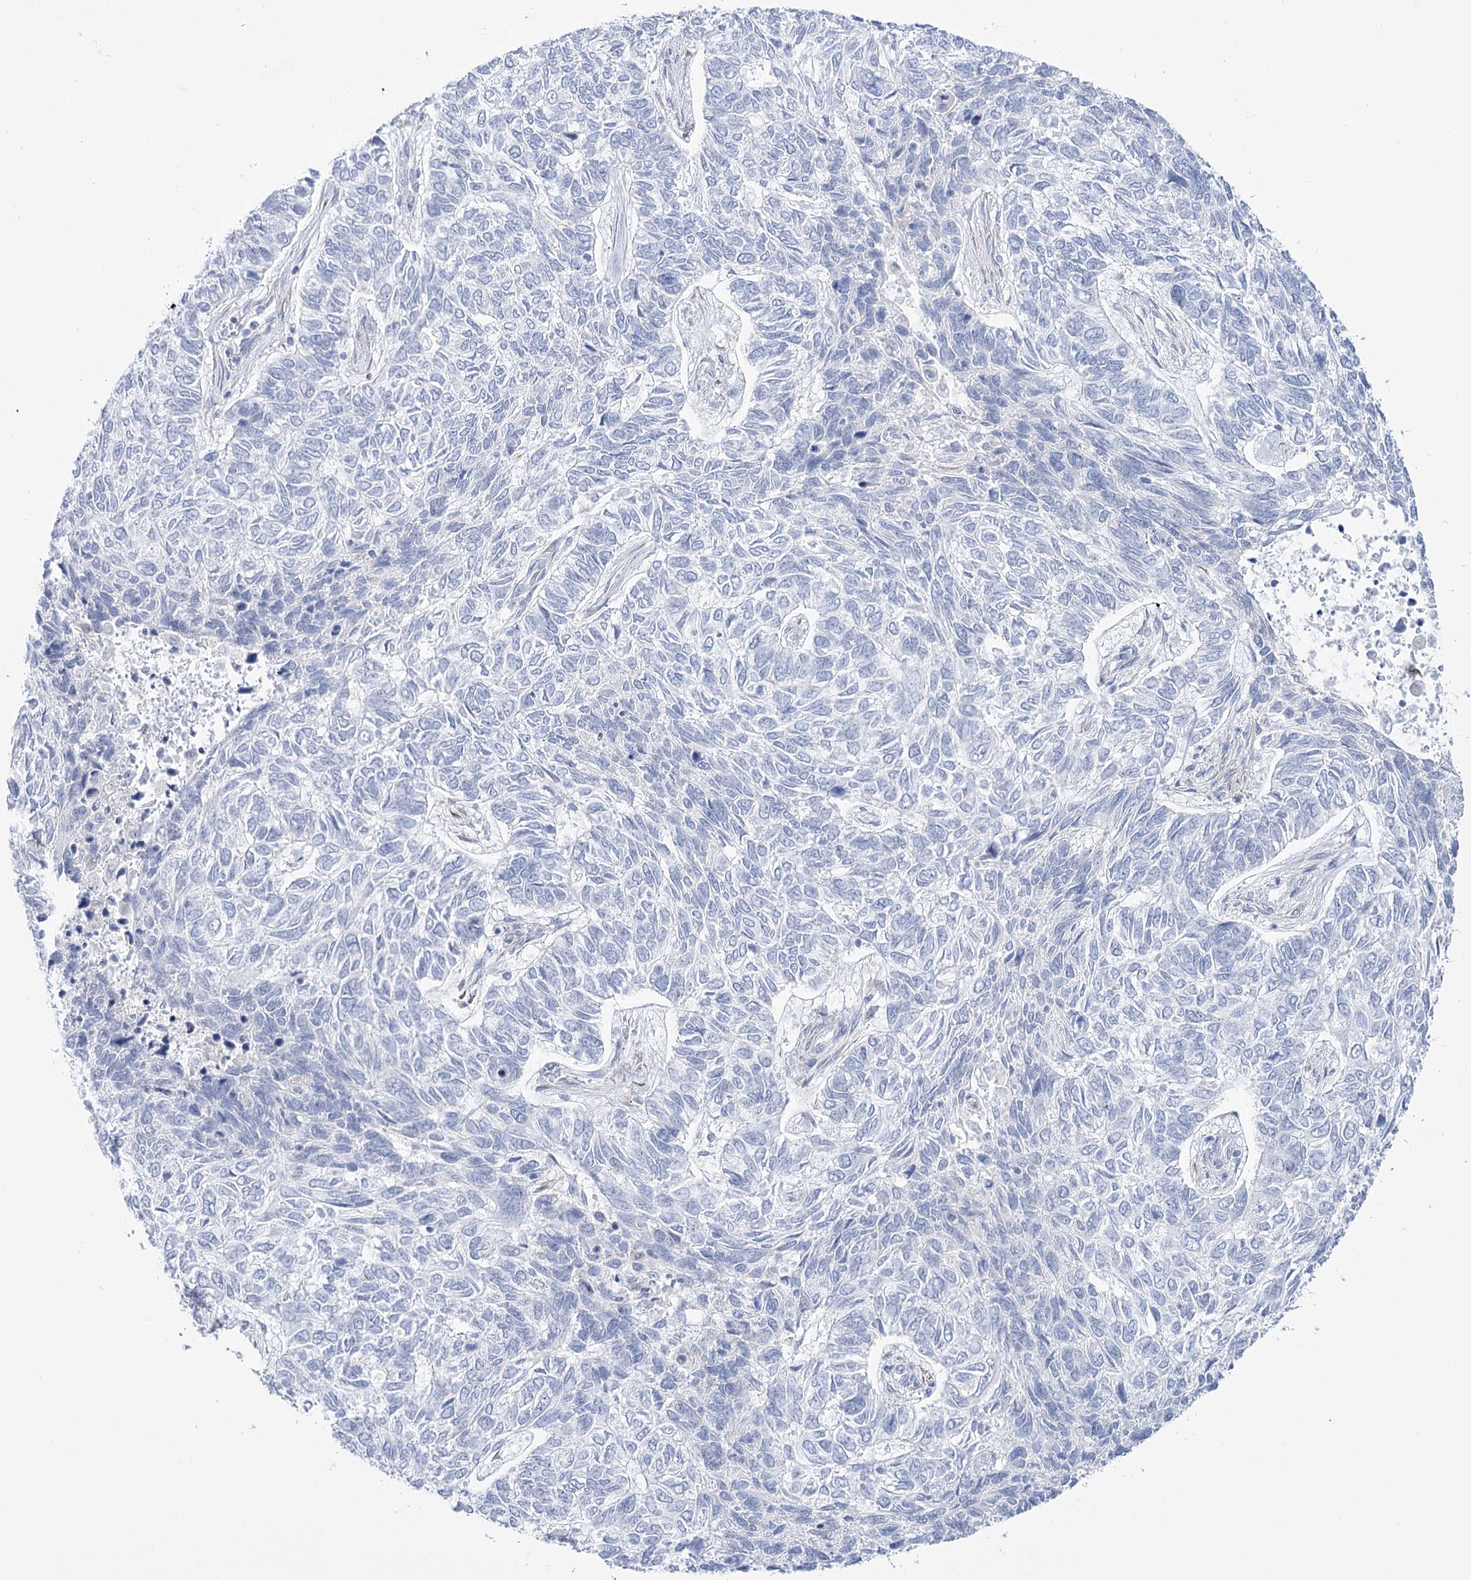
{"staining": {"intensity": "negative", "quantity": "none", "location": "none"}, "tissue": "skin cancer", "cell_type": "Tumor cells", "image_type": "cancer", "snomed": [{"axis": "morphology", "description": "Basal cell carcinoma"}, {"axis": "topography", "description": "Skin"}], "caption": "Protein analysis of skin cancer (basal cell carcinoma) reveals no significant staining in tumor cells.", "gene": "SIAE", "patient": {"sex": "female", "age": 65}}